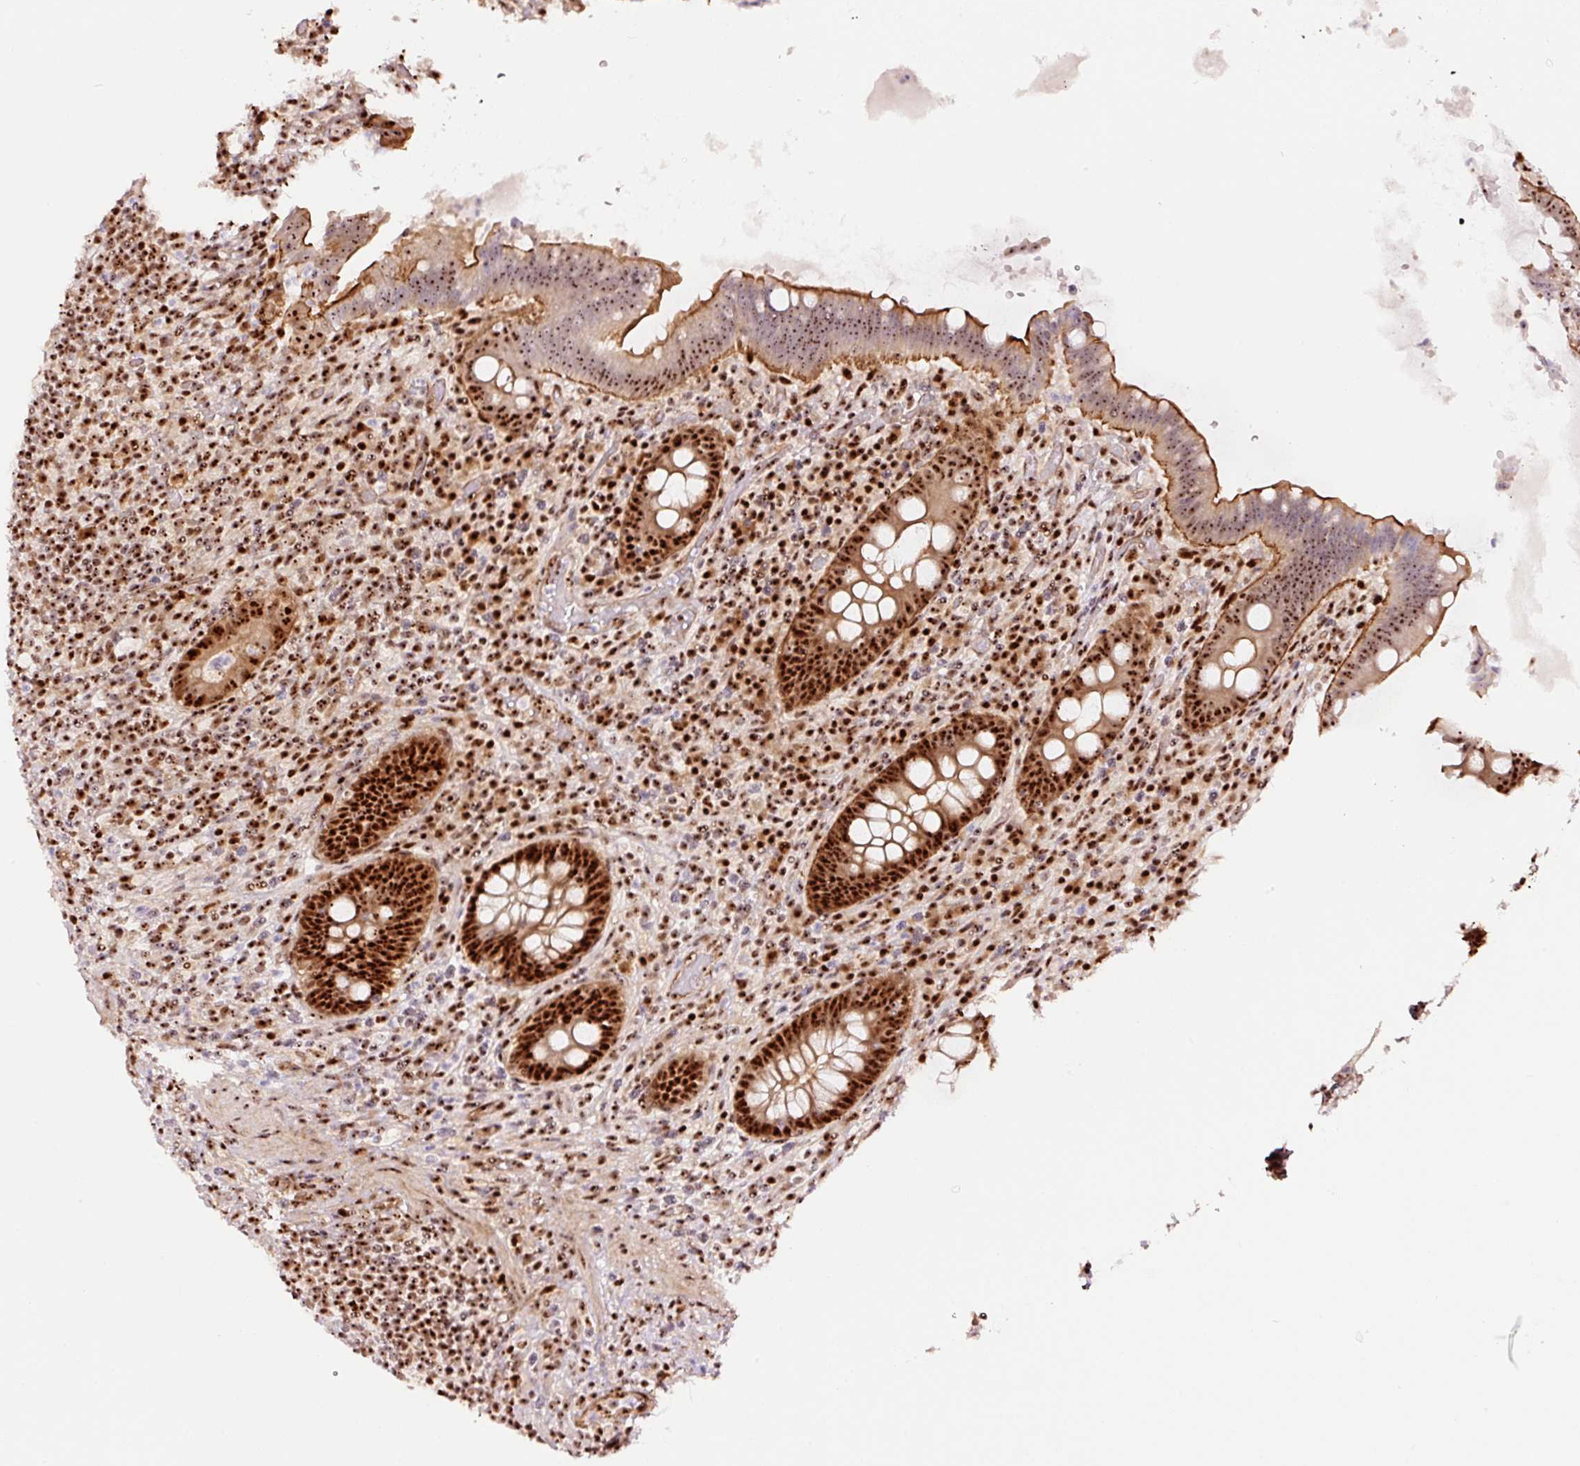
{"staining": {"intensity": "strong", "quantity": ">75%", "location": "cytoplasmic/membranous,nuclear"}, "tissue": "appendix", "cell_type": "Glandular cells", "image_type": "normal", "snomed": [{"axis": "morphology", "description": "Normal tissue, NOS"}, {"axis": "topography", "description": "Appendix"}], "caption": "An image of human appendix stained for a protein demonstrates strong cytoplasmic/membranous,nuclear brown staining in glandular cells.", "gene": "GNL3", "patient": {"sex": "female", "age": 43}}